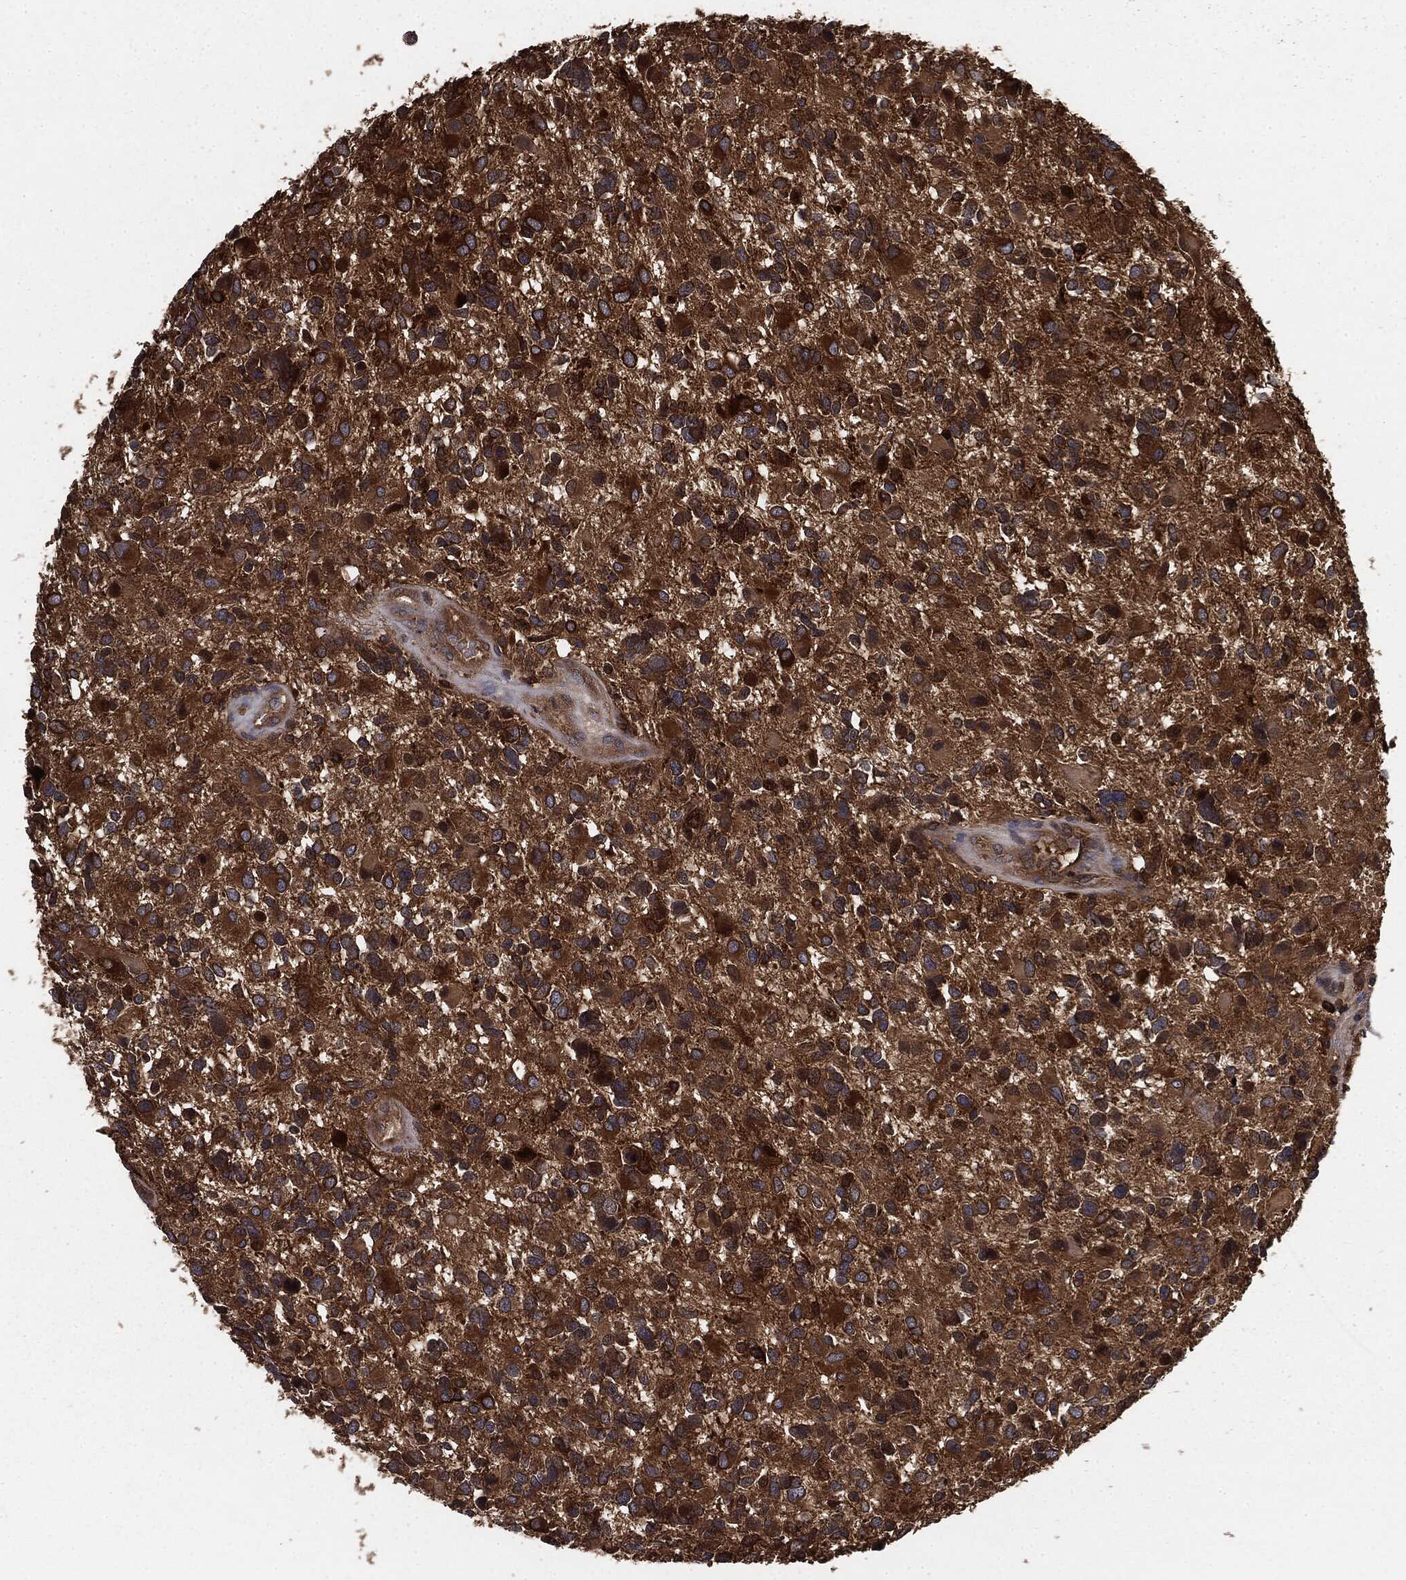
{"staining": {"intensity": "strong", "quantity": ">75%", "location": "cytoplasmic/membranous"}, "tissue": "glioma", "cell_type": "Tumor cells", "image_type": "cancer", "snomed": [{"axis": "morphology", "description": "Glioma, malignant, Low grade"}, {"axis": "topography", "description": "Brain"}], "caption": "Strong cytoplasmic/membranous positivity is present in approximately >75% of tumor cells in malignant glioma (low-grade). (Stains: DAB (3,3'-diaminobenzidine) in brown, nuclei in blue, Microscopy: brightfield microscopy at high magnification).", "gene": "GNB5", "patient": {"sex": "female", "age": 32}}